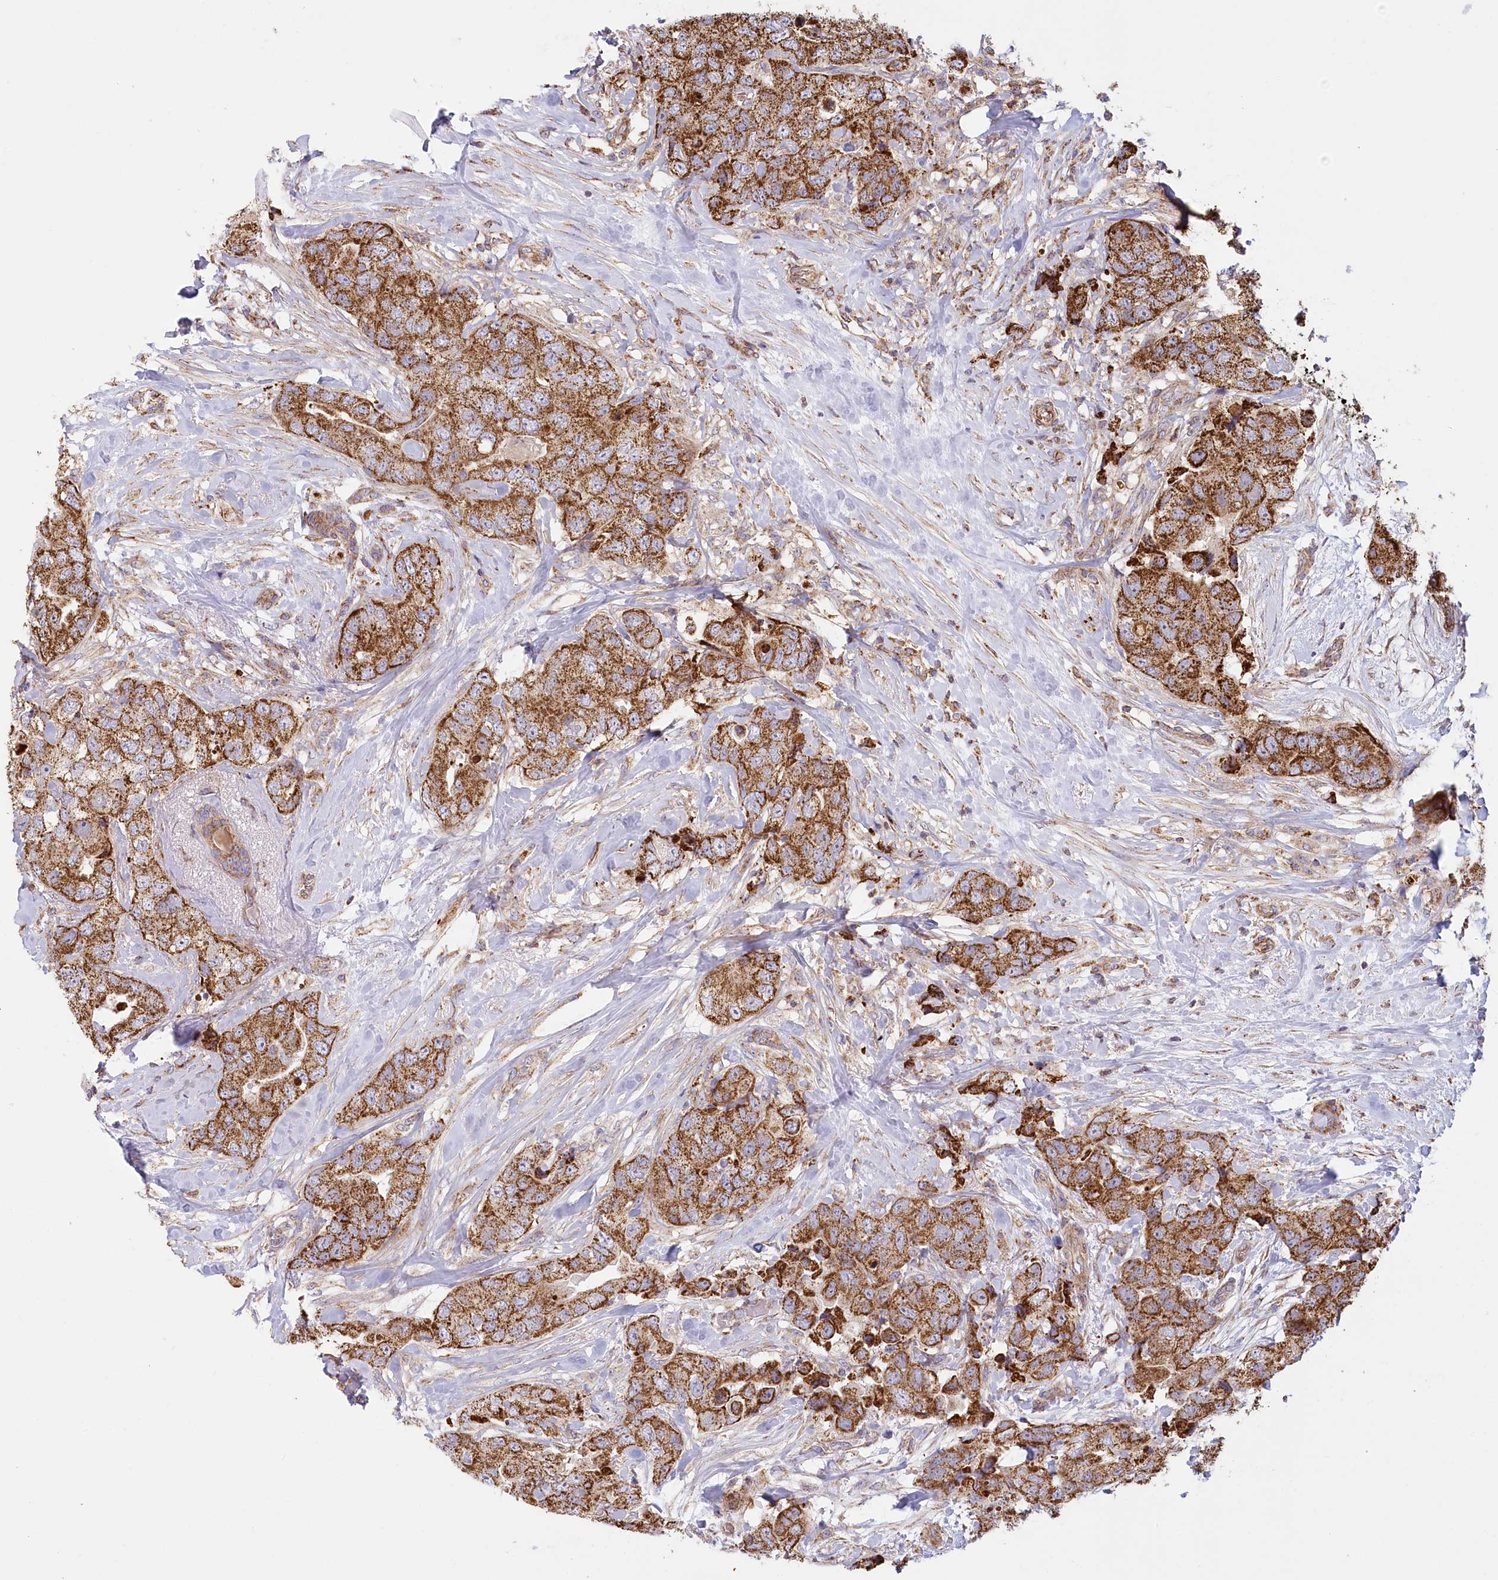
{"staining": {"intensity": "strong", "quantity": ">75%", "location": "cytoplasmic/membranous"}, "tissue": "breast cancer", "cell_type": "Tumor cells", "image_type": "cancer", "snomed": [{"axis": "morphology", "description": "Duct carcinoma"}, {"axis": "topography", "description": "Breast"}], "caption": "Human infiltrating ductal carcinoma (breast) stained with a protein marker demonstrates strong staining in tumor cells.", "gene": "UMPS", "patient": {"sex": "female", "age": 62}}